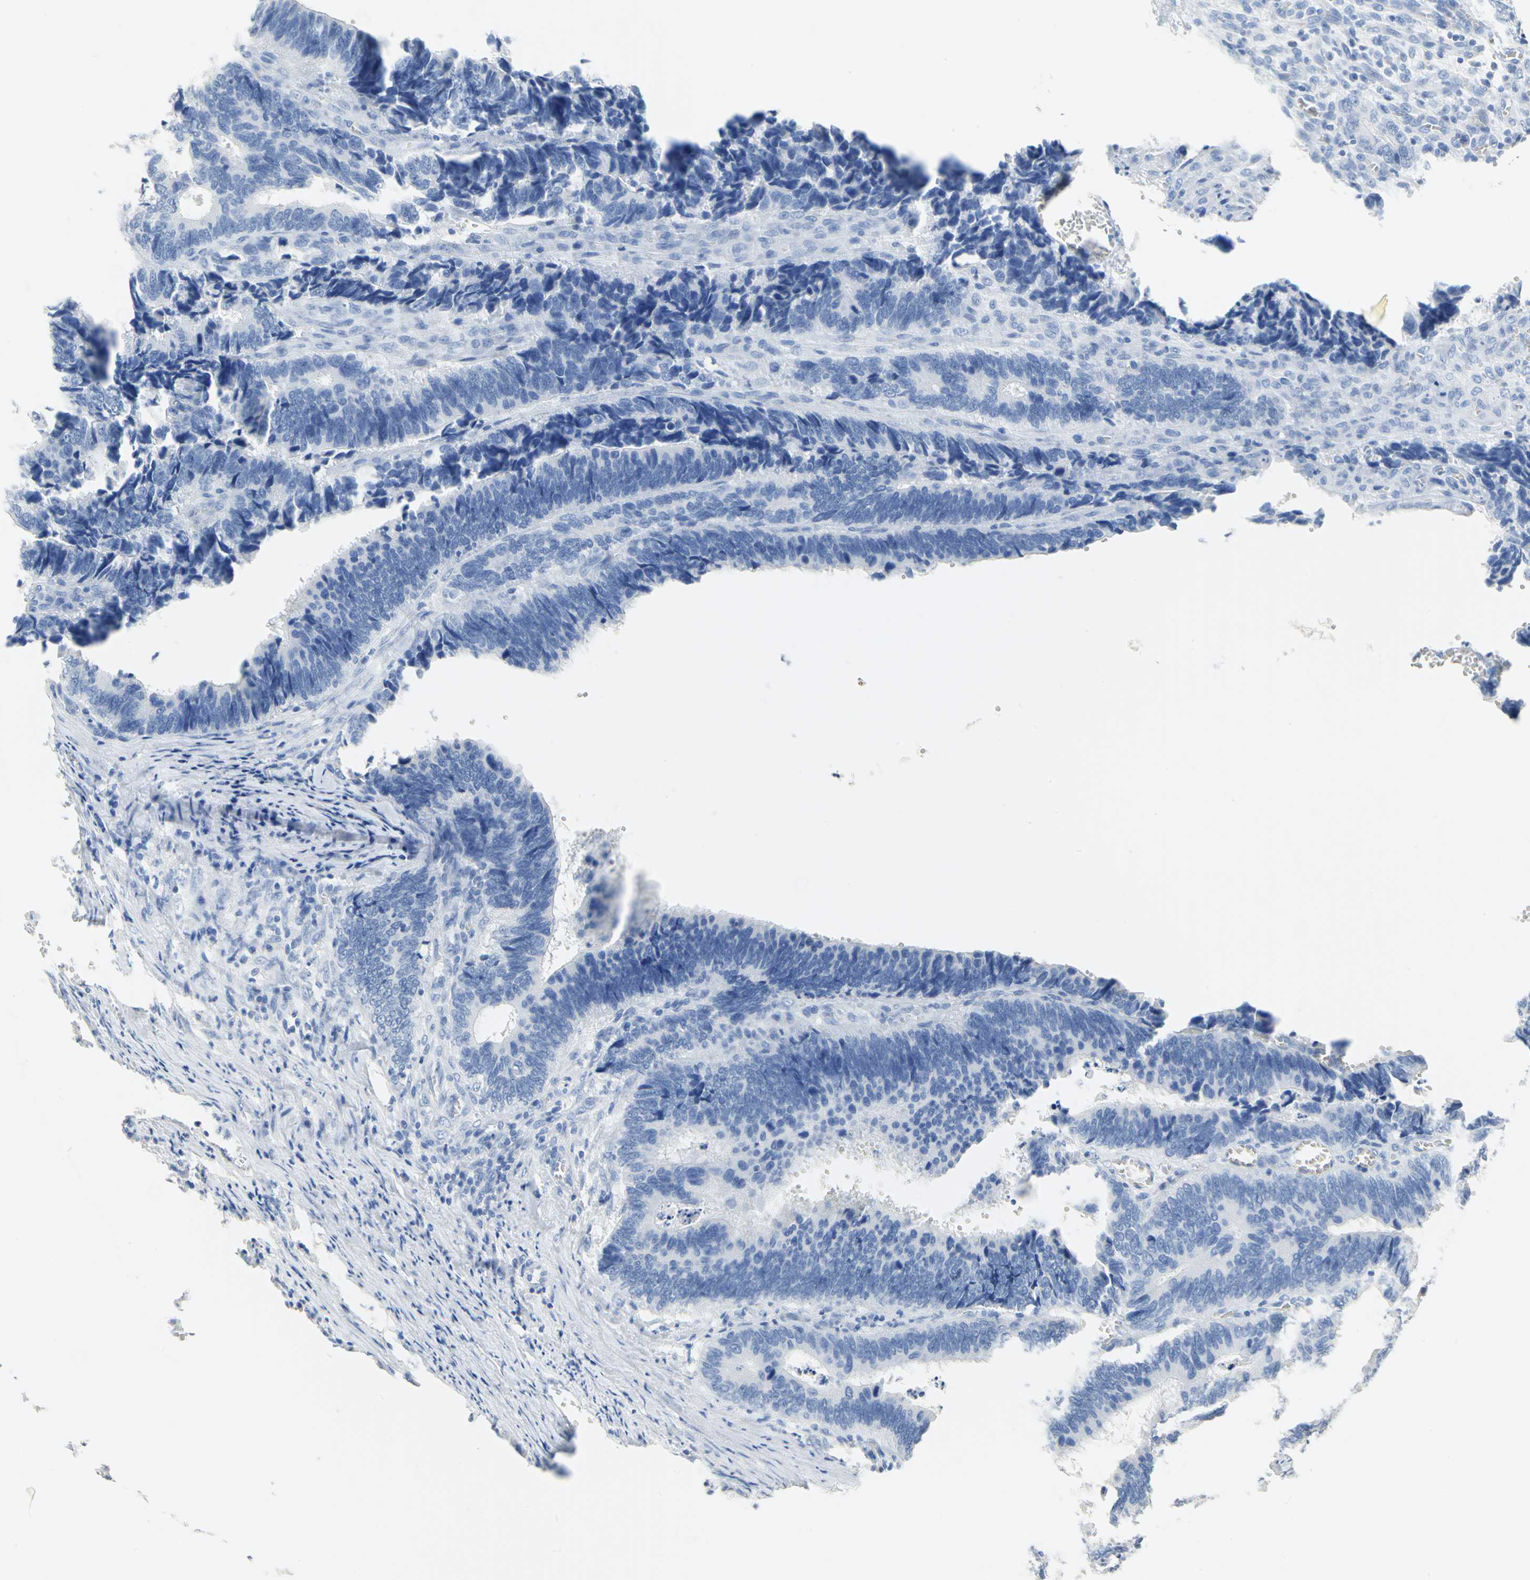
{"staining": {"intensity": "negative", "quantity": "none", "location": "none"}, "tissue": "colorectal cancer", "cell_type": "Tumor cells", "image_type": "cancer", "snomed": [{"axis": "morphology", "description": "Adenocarcinoma, NOS"}, {"axis": "topography", "description": "Colon"}], "caption": "Immunohistochemistry (IHC) of adenocarcinoma (colorectal) exhibits no expression in tumor cells.", "gene": "CA3", "patient": {"sex": "male", "age": 72}}